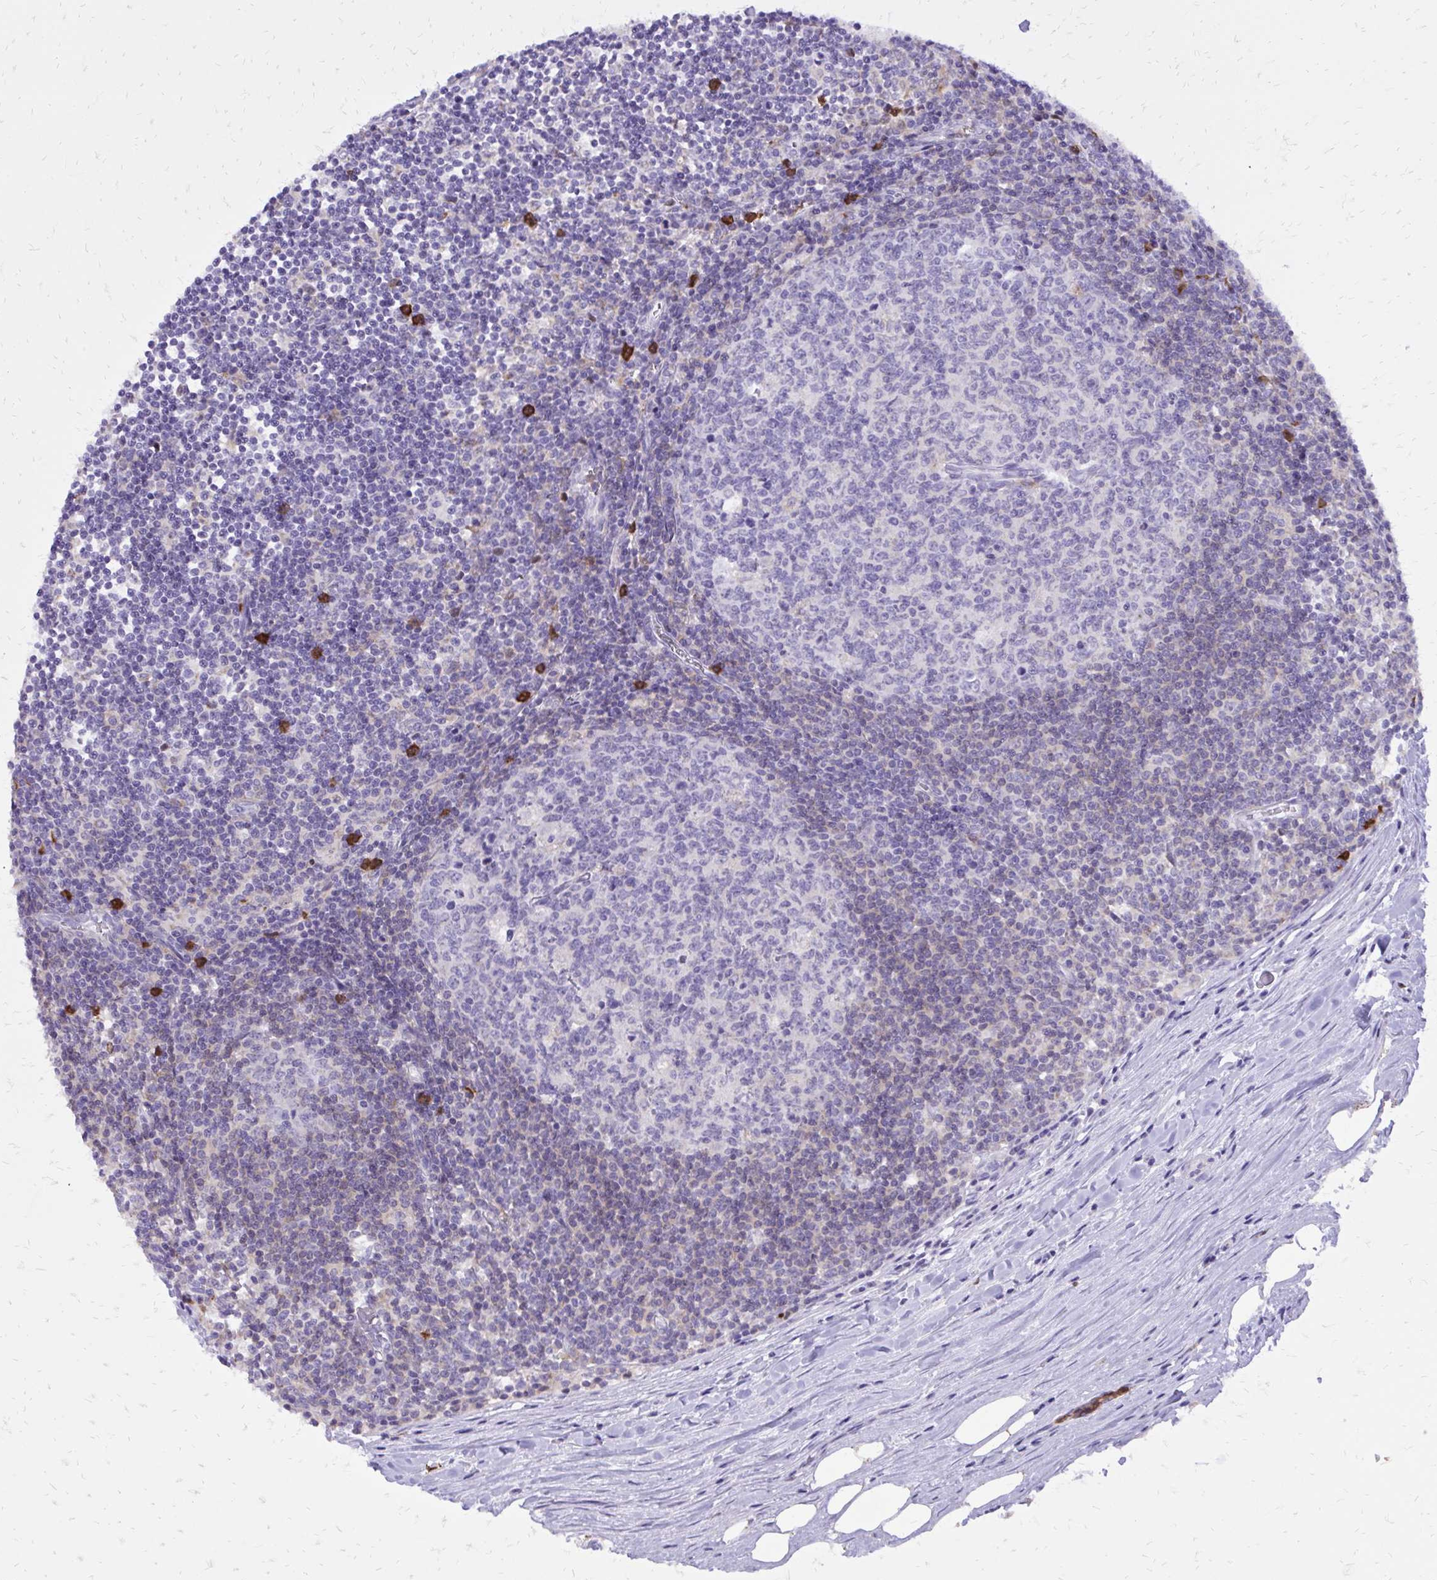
{"staining": {"intensity": "negative", "quantity": "none", "location": "none"}, "tissue": "lymph node", "cell_type": "Germinal center cells", "image_type": "normal", "snomed": [{"axis": "morphology", "description": "Normal tissue, NOS"}, {"axis": "topography", "description": "Lymph node"}], "caption": "Benign lymph node was stained to show a protein in brown. There is no significant staining in germinal center cells. (Brightfield microscopy of DAB immunohistochemistry at high magnification).", "gene": "CAT", "patient": {"sex": "male", "age": 67}}